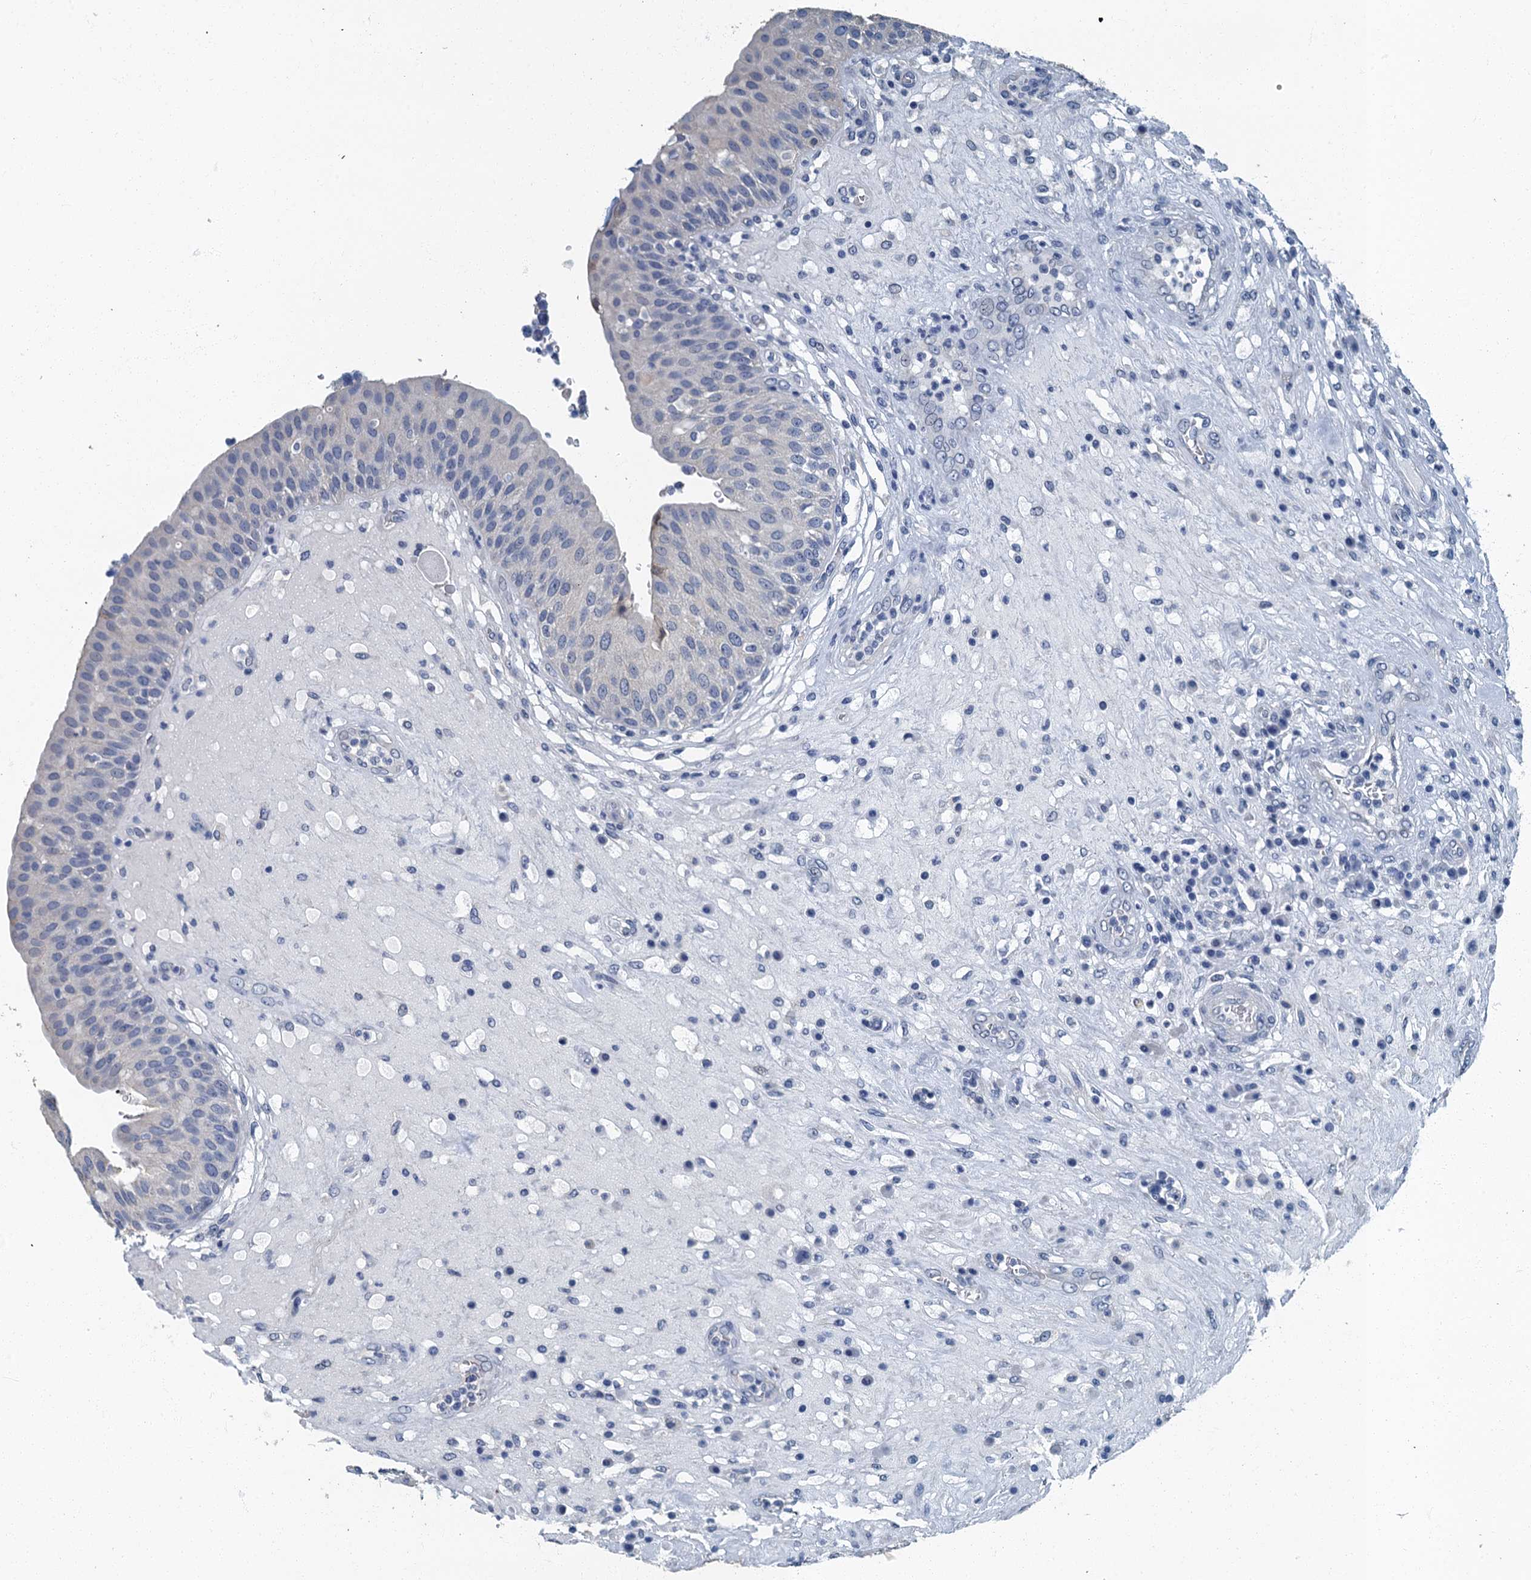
{"staining": {"intensity": "negative", "quantity": "none", "location": "none"}, "tissue": "urinary bladder", "cell_type": "Urothelial cells", "image_type": "normal", "snomed": [{"axis": "morphology", "description": "Normal tissue, NOS"}, {"axis": "topography", "description": "Urinary bladder"}], "caption": "This micrograph is of normal urinary bladder stained with immunohistochemistry to label a protein in brown with the nuclei are counter-stained blue. There is no expression in urothelial cells. (DAB (3,3'-diaminobenzidine) immunohistochemistry (IHC) visualized using brightfield microscopy, high magnification).", "gene": "GADL1", "patient": {"sex": "female", "age": 62}}